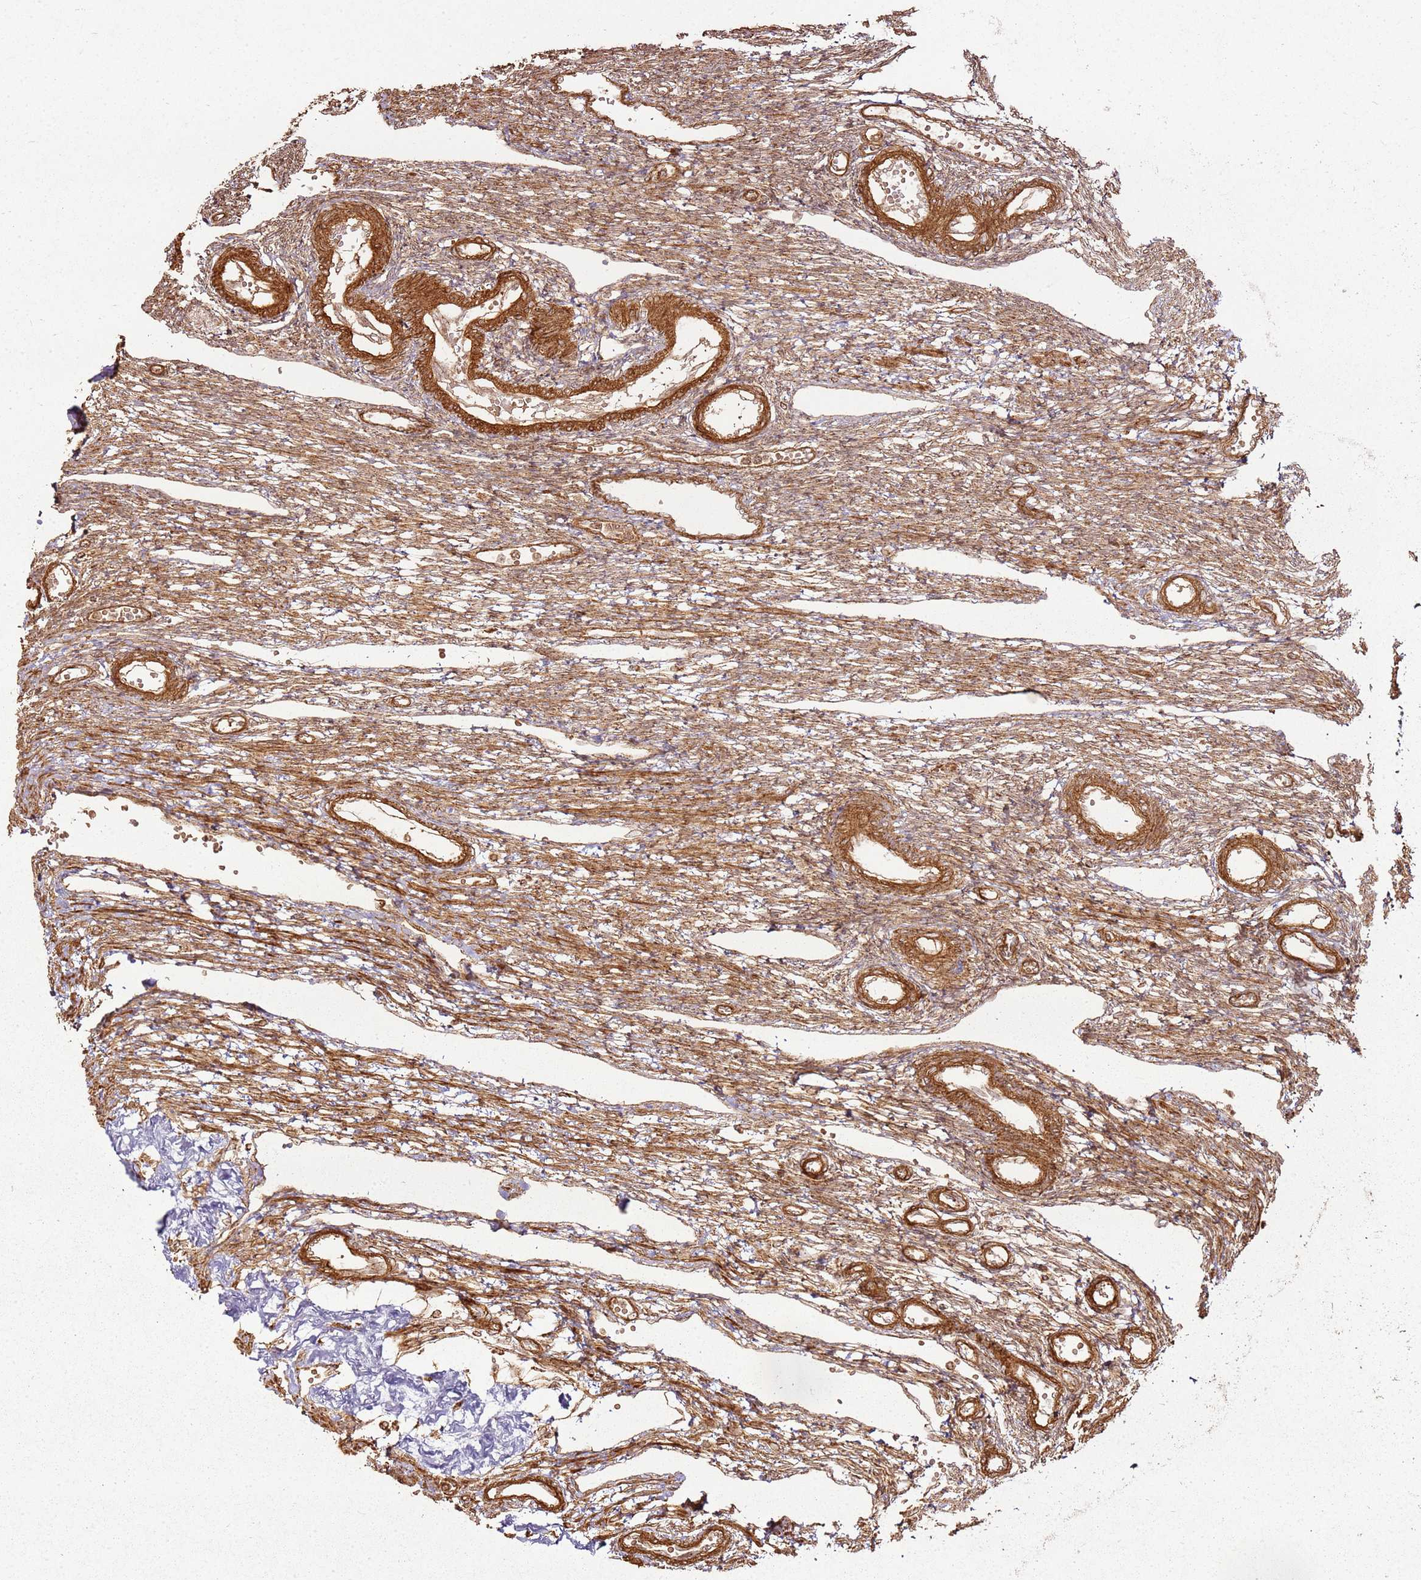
{"staining": {"intensity": "moderate", "quantity": ">75%", "location": "cytoplasmic/membranous"}, "tissue": "ovary", "cell_type": "Ovarian stroma cells", "image_type": "normal", "snomed": [{"axis": "morphology", "description": "Normal tissue, NOS"}, {"axis": "morphology", "description": "Cyst, NOS"}, {"axis": "topography", "description": "Ovary"}], "caption": "Ovarian stroma cells display medium levels of moderate cytoplasmic/membranous positivity in about >75% of cells in unremarkable human ovary.", "gene": "MRPS6", "patient": {"sex": "female", "age": 33}}